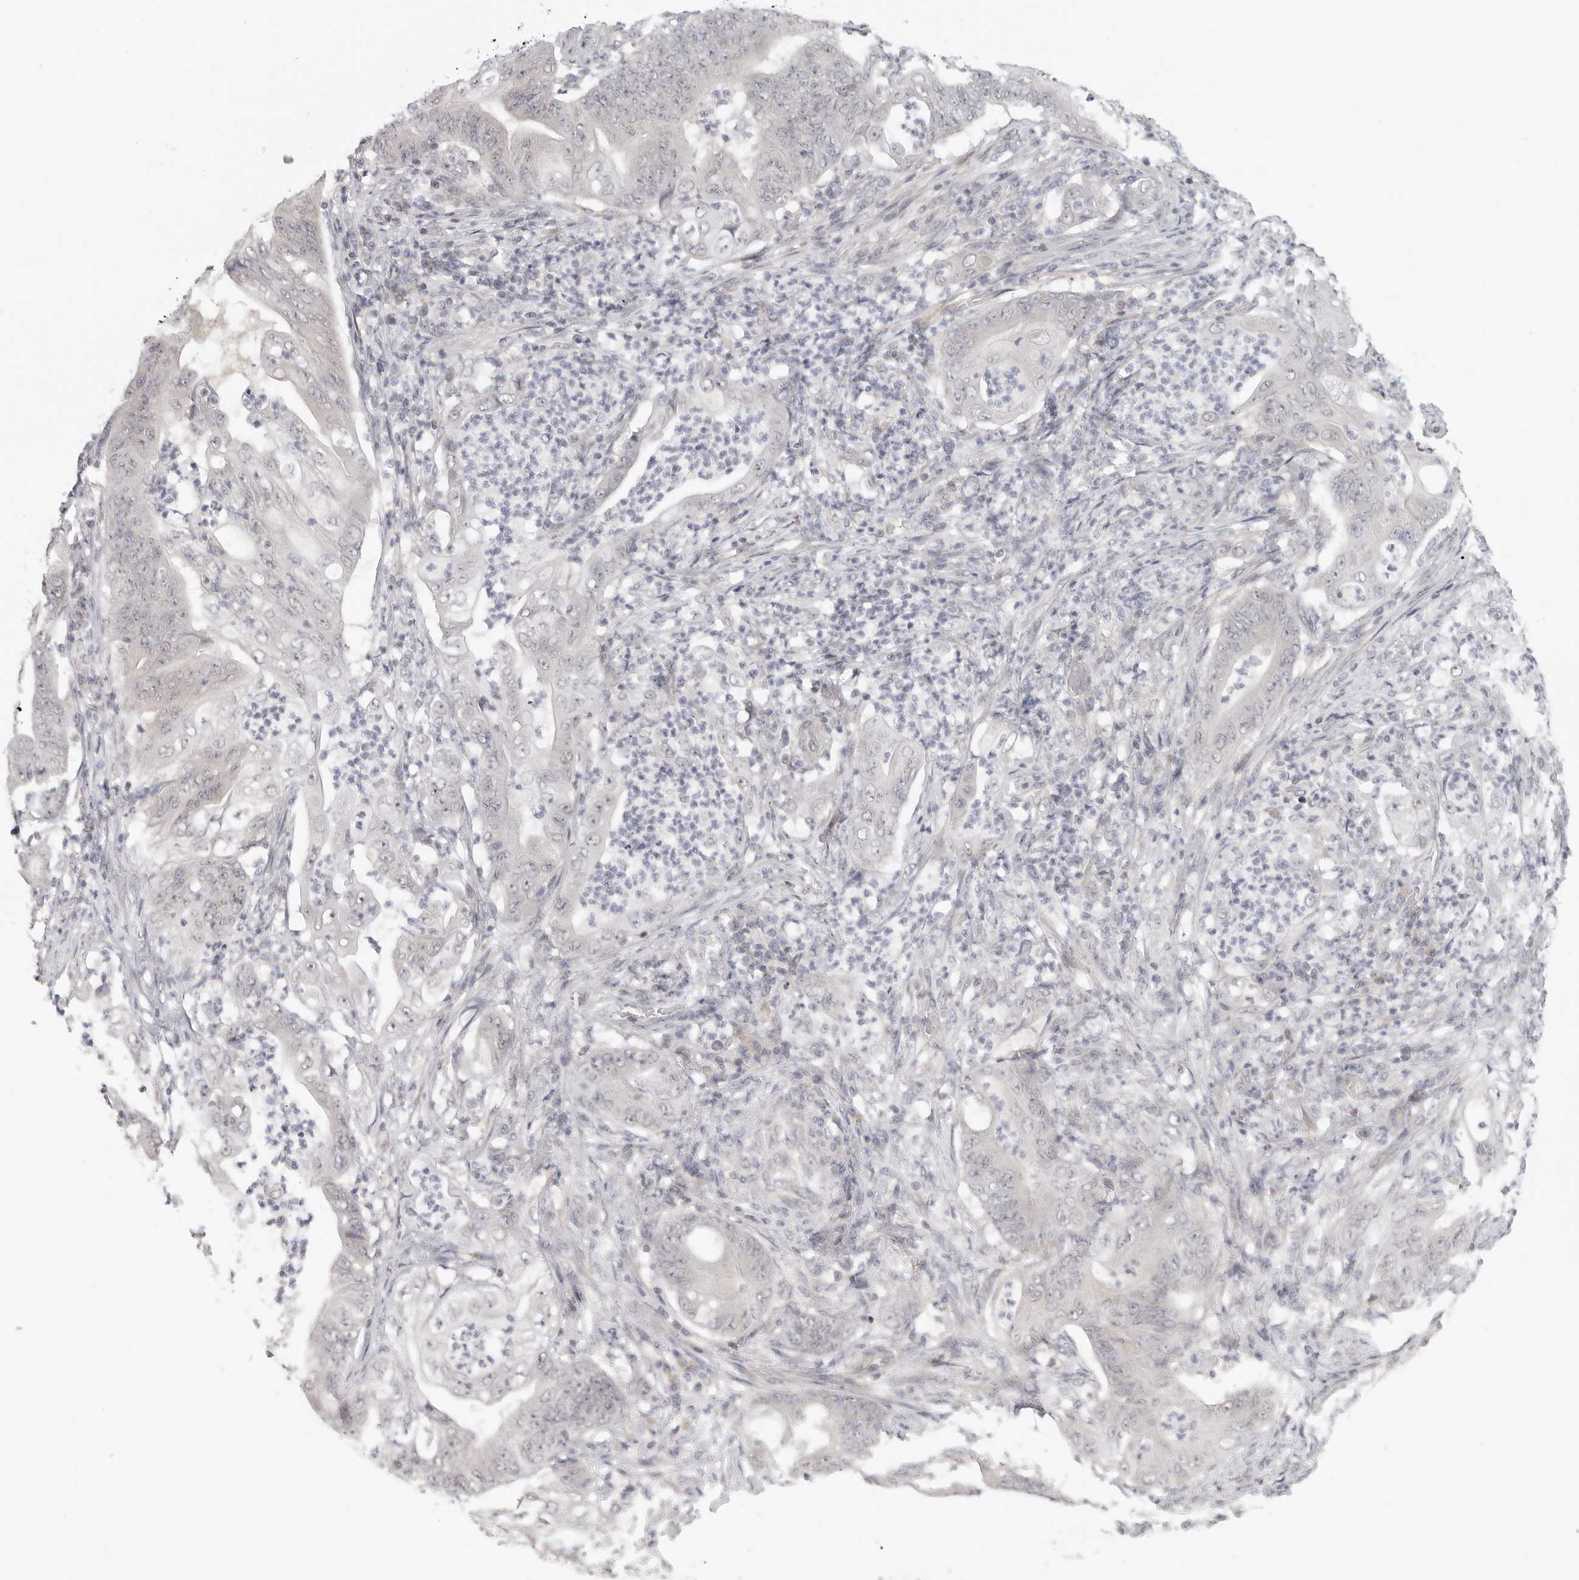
{"staining": {"intensity": "negative", "quantity": "none", "location": "none"}, "tissue": "stomach cancer", "cell_type": "Tumor cells", "image_type": "cancer", "snomed": [{"axis": "morphology", "description": "Adenocarcinoma, NOS"}, {"axis": "topography", "description": "Stomach"}], "caption": "Histopathology image shows no protein expression in tumor cells of adenocarcinoma (stomach) tissue.", "gene": "HDAC6", "patient": {"sex": "female", "age": 73}}